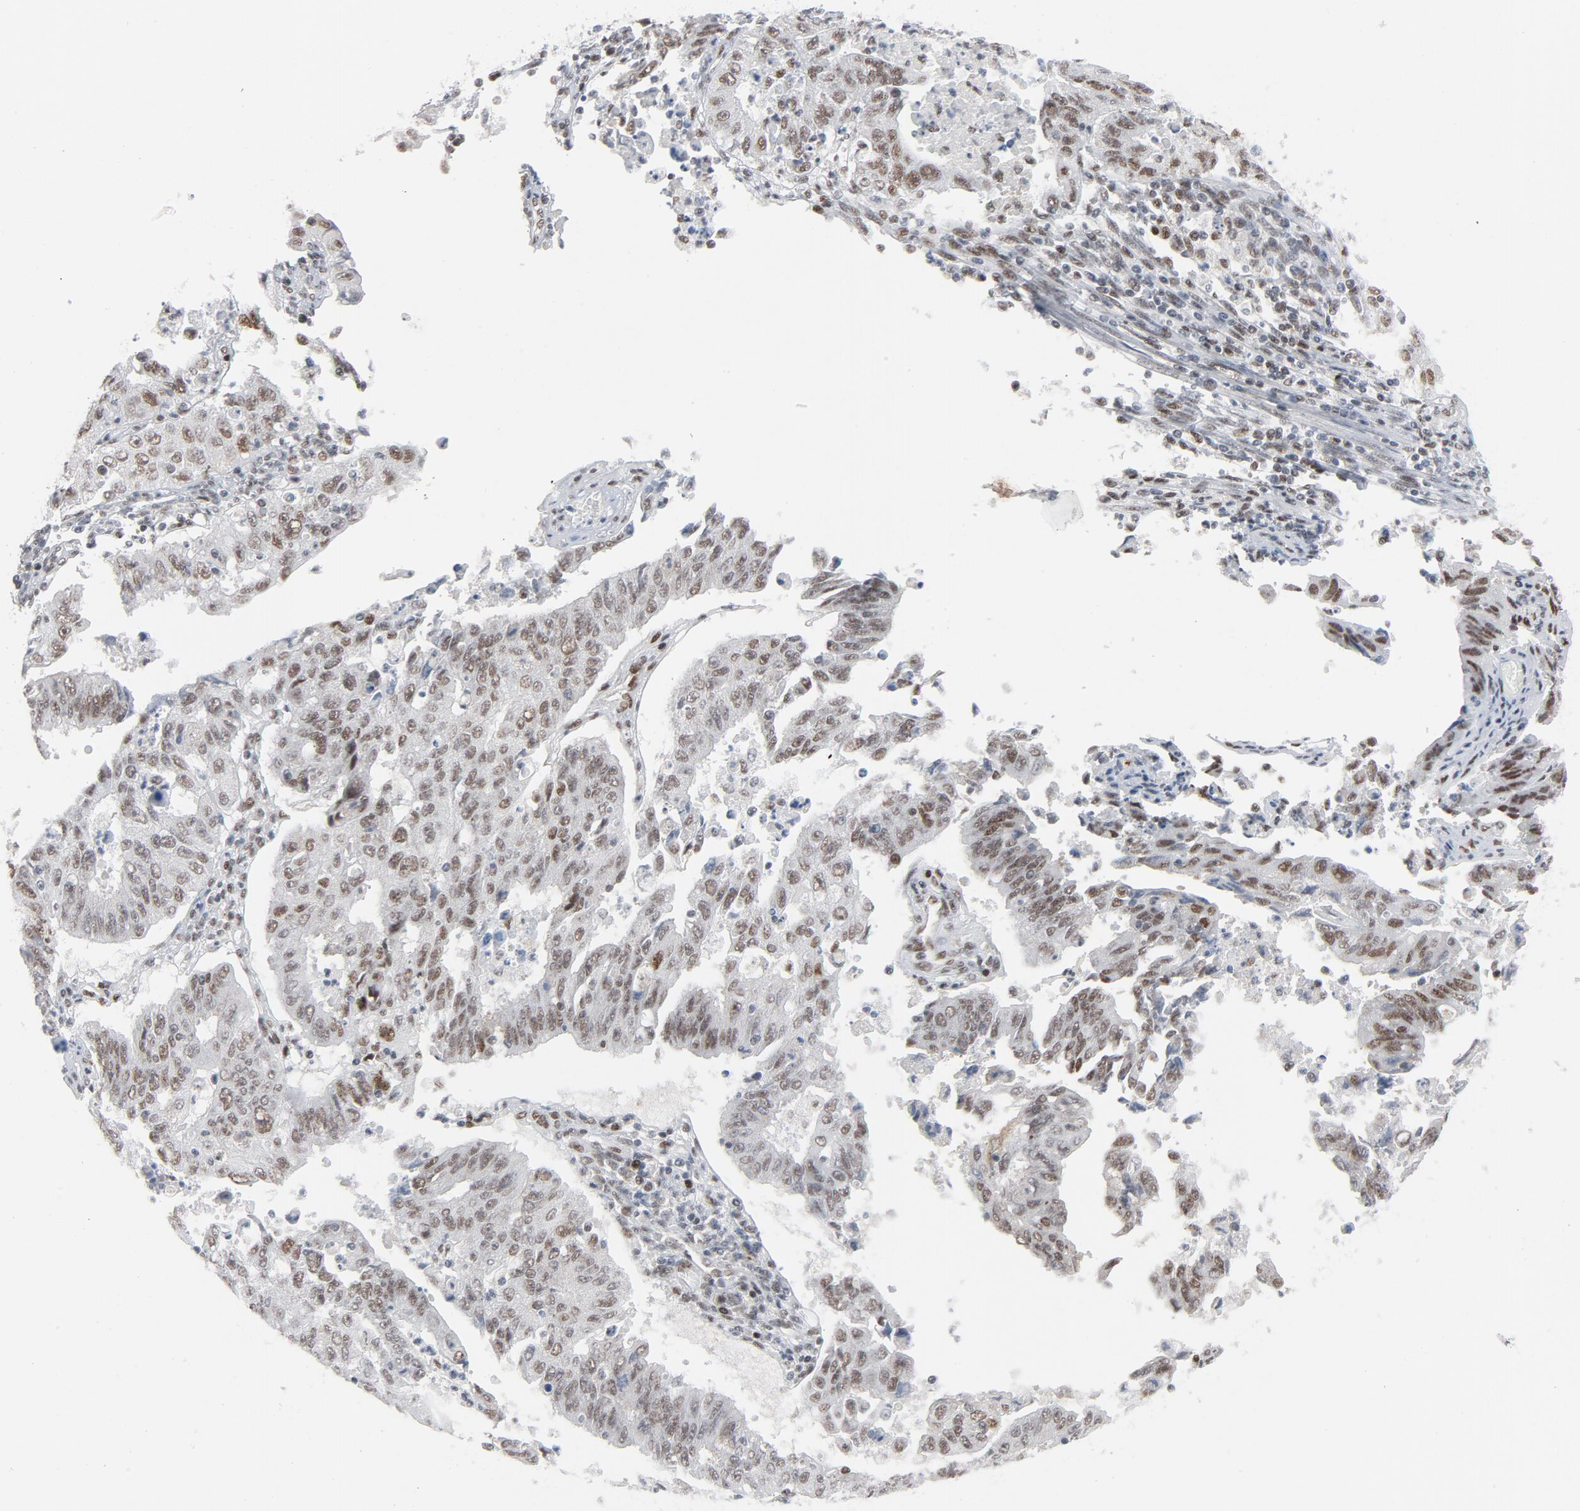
{"staining": {"intensity": "moderate", "quantity": ">75%", "location": "nuclear"}, "tissue": "endometrial cancer", "cell_type": "Tumor cells", "image_type": "cancer", "snomed": [{"axis": "morphology", "description": "Adenocarcinoma, NOS"}, {"axis": "topography", "description": "Endometrium"}], "caption": "IHC photomicrograph of neoplastic tissue: endometrial cancer (adenocarcinoma) stained using immunohistochemistry exhibits medium levels of moderate protein expression localized specifically in the nuclear of tumor cells, appearing as a nuclear brown color.", "gene": "JMJD6", "patient": {"sex": "female", "age": 42}}